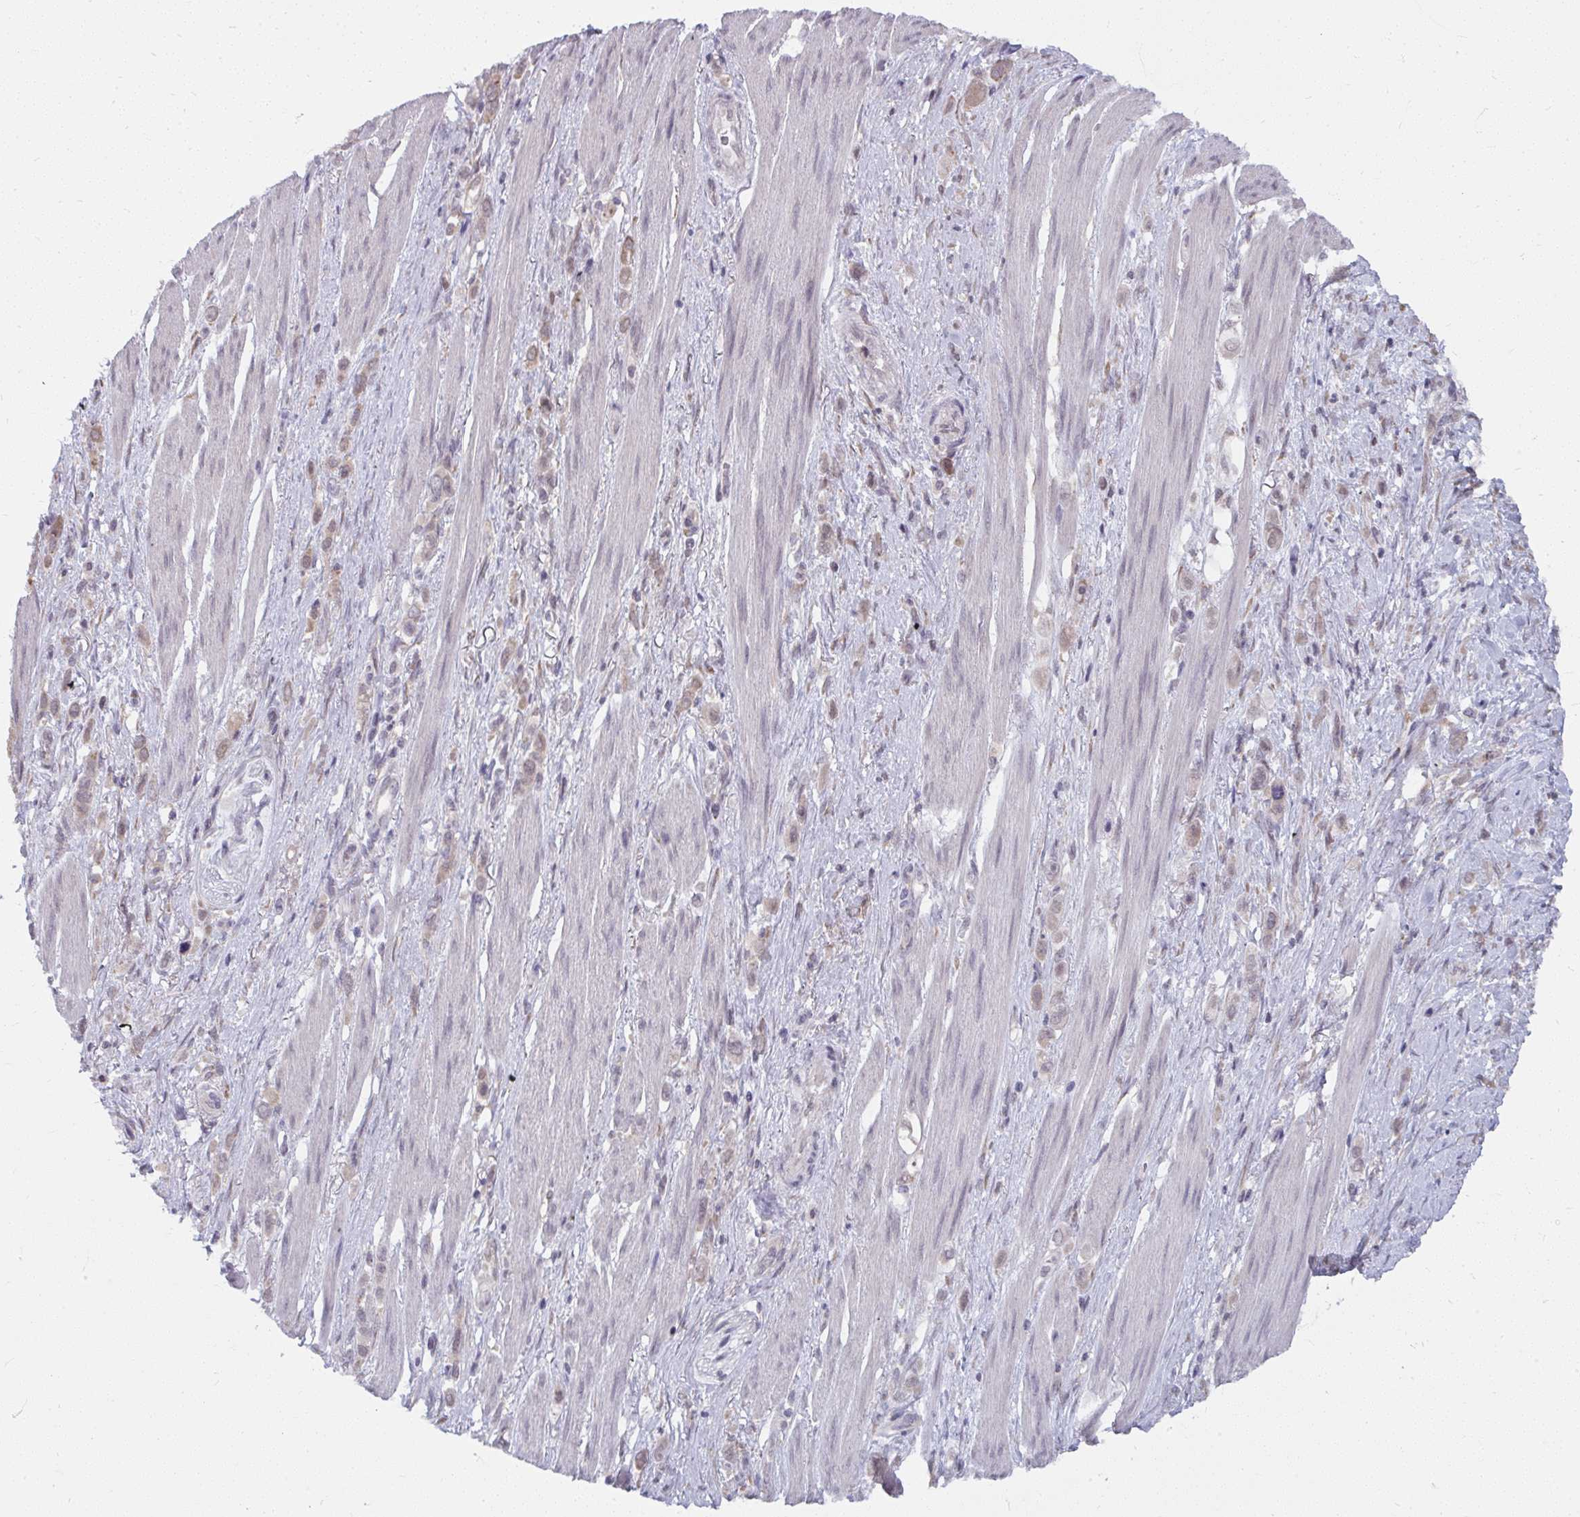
{"staining": {"intensity": "weak", "quantity": "<25%", "location": "cytoplasmic/membranous"}, "tissue": "stomach cancer", "cell_type": "Tumor cells", "image_type": "cancer", "snomed": [{"axis": "morphology", "description": "Adenocarcinoma, NOS"}, {"axis": "topography", "description": "Stomach, upper"}], "caption": "Immunohistochemistry (IHC) of stomach cancer displays no staining in tumor cells.", "gene": "NMNAT1", "patient": {"sex": "male", "age": 75}}